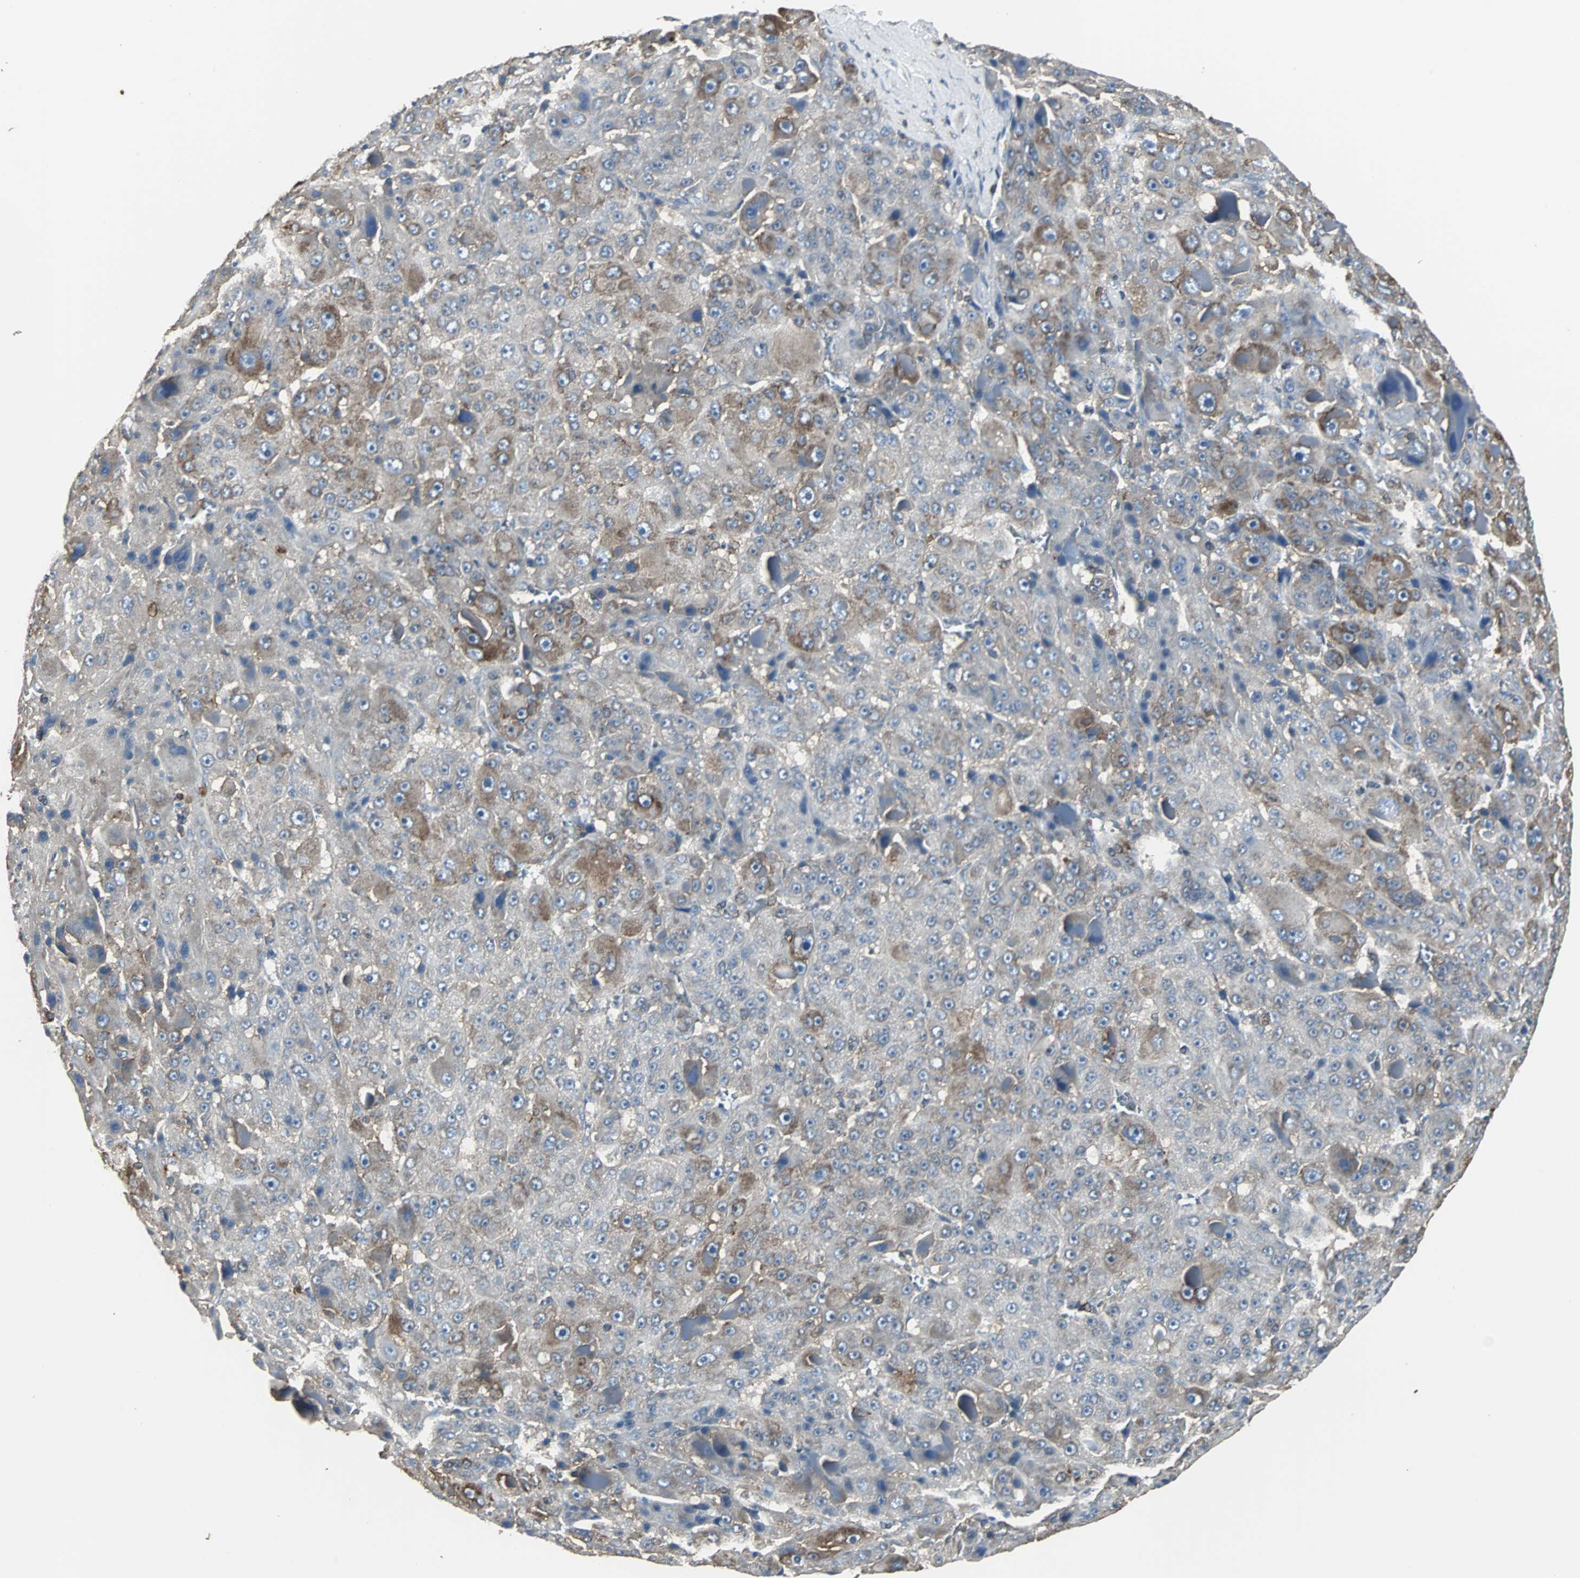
{"staining": {"intensity": "moderate", "quantity": "<25%", "location": "cytoplasmic/membranous"}, "tissue": "liver cancer", "cell_type": "Tumor cells", "image_type": "cancer", "snomed": [{"axis": "morphology", "description": "Carcinoma, Hepatocellular, NOS"}, {"axis": "topography", "description": "Liver"}], "caption": "Liver cancer stained with a protein marker demonstrates moderate staining in tumor cells.", "gene": "LRRFIP1", "patient": {"sex": "male", "age": 76}}